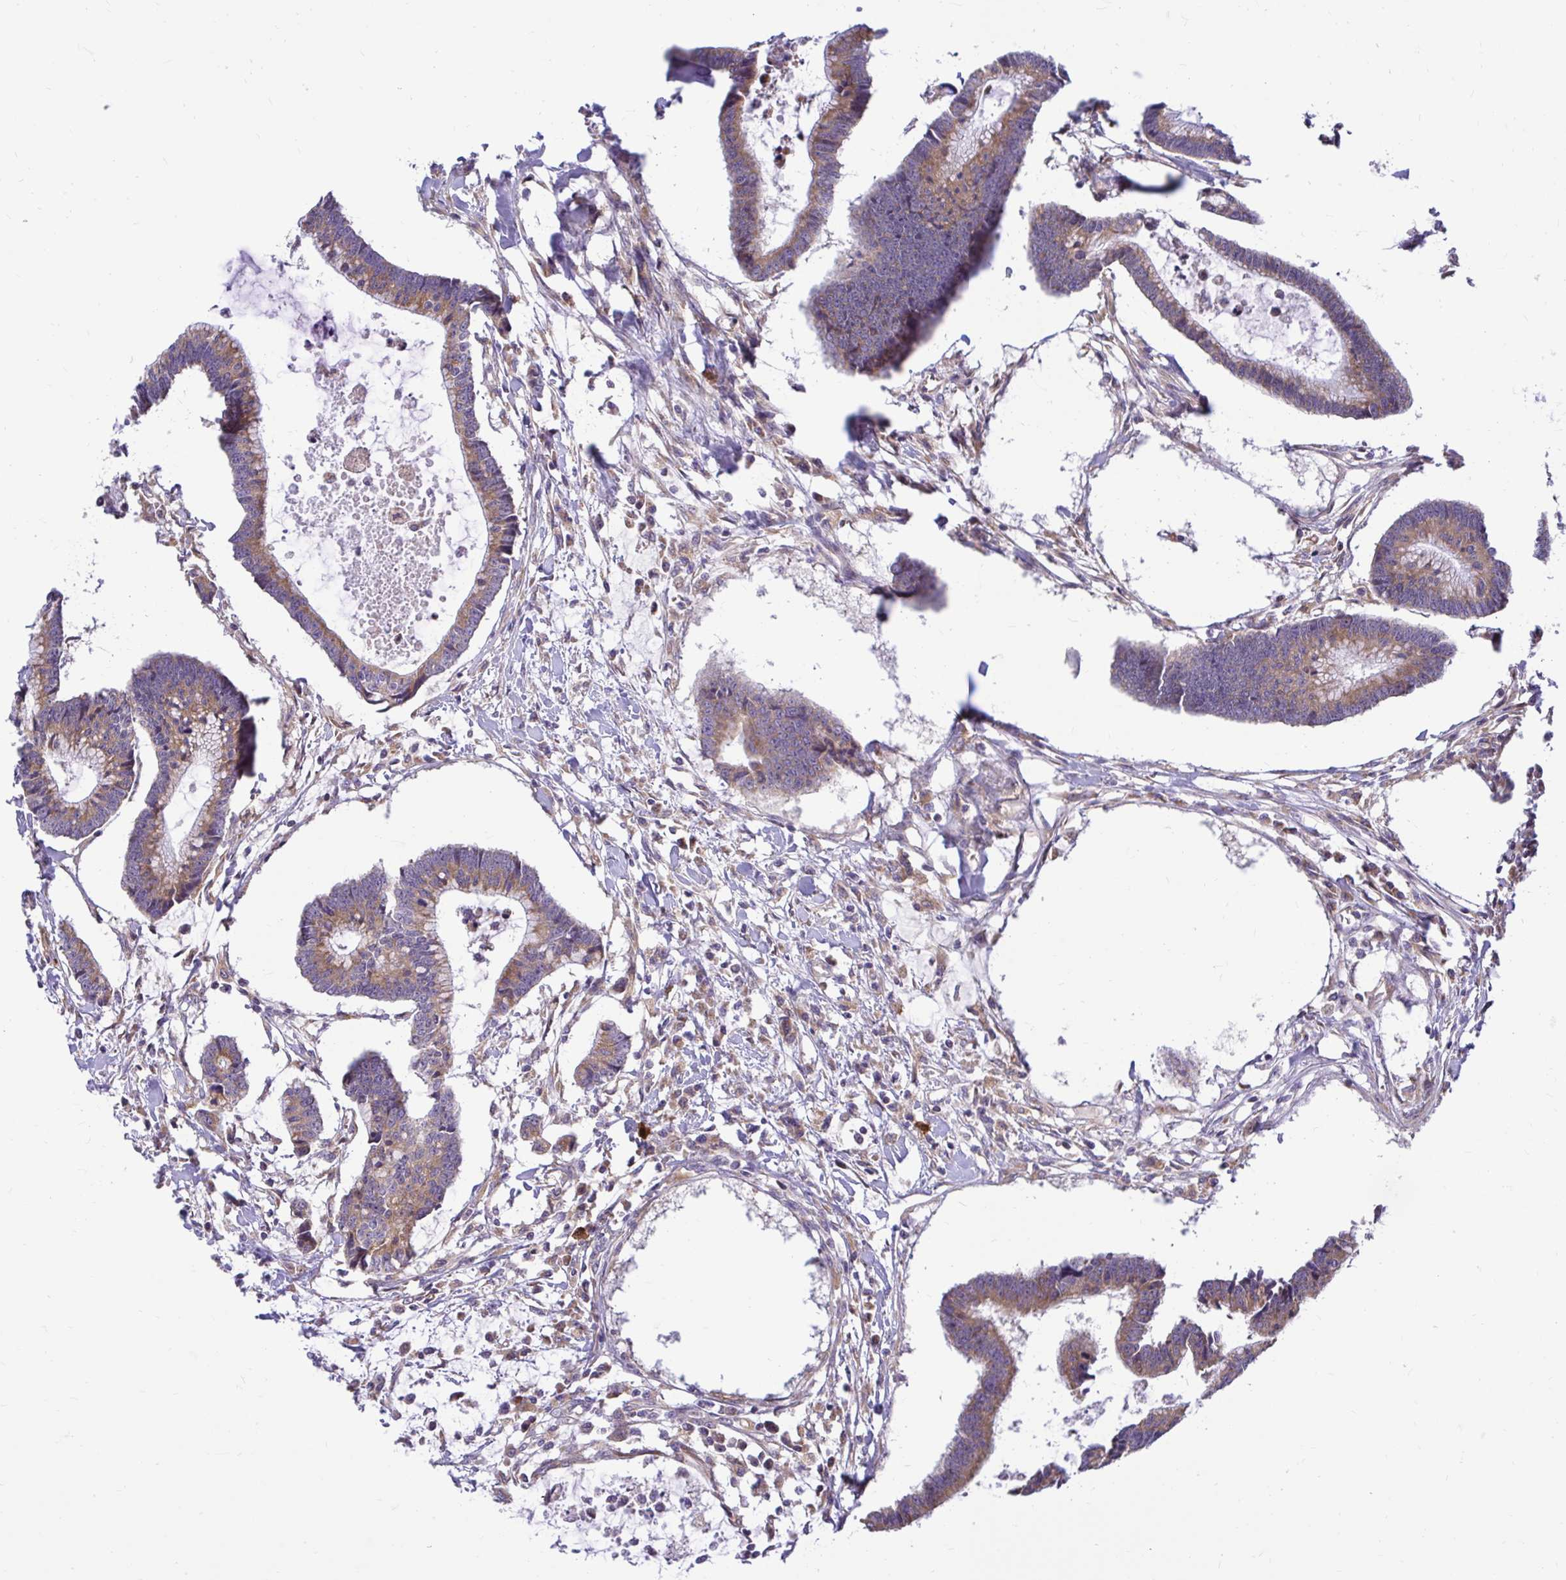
{"staining": {"intensity": "moderate", "quantity": ">75%", "location": "cytoplasmic/membranous"}, "tissue": "colorectal cancer", "cell_type": "Tumor cells", "image_type": "cancer", "snomed": [{"axis": "morphology", "description": "Adenocarcinoma, NOS"}, {"axis": "topography", "description": "Colon"}], "caption": "Immunohistochemical staining of human colorectal cancer (adenocarcinoma) reveals medium levels of moderate cytoplasmic/membranous protein positivity in approximately >75% of tumor cells. (Stains: DAB (3,3'-diaminobenzidine) in brown, nuclei in blue, Microscopy: brightfield microscopy at high magnification).", "gene": "VTI1B", "patient": {"sex": "female", "age": 78}}